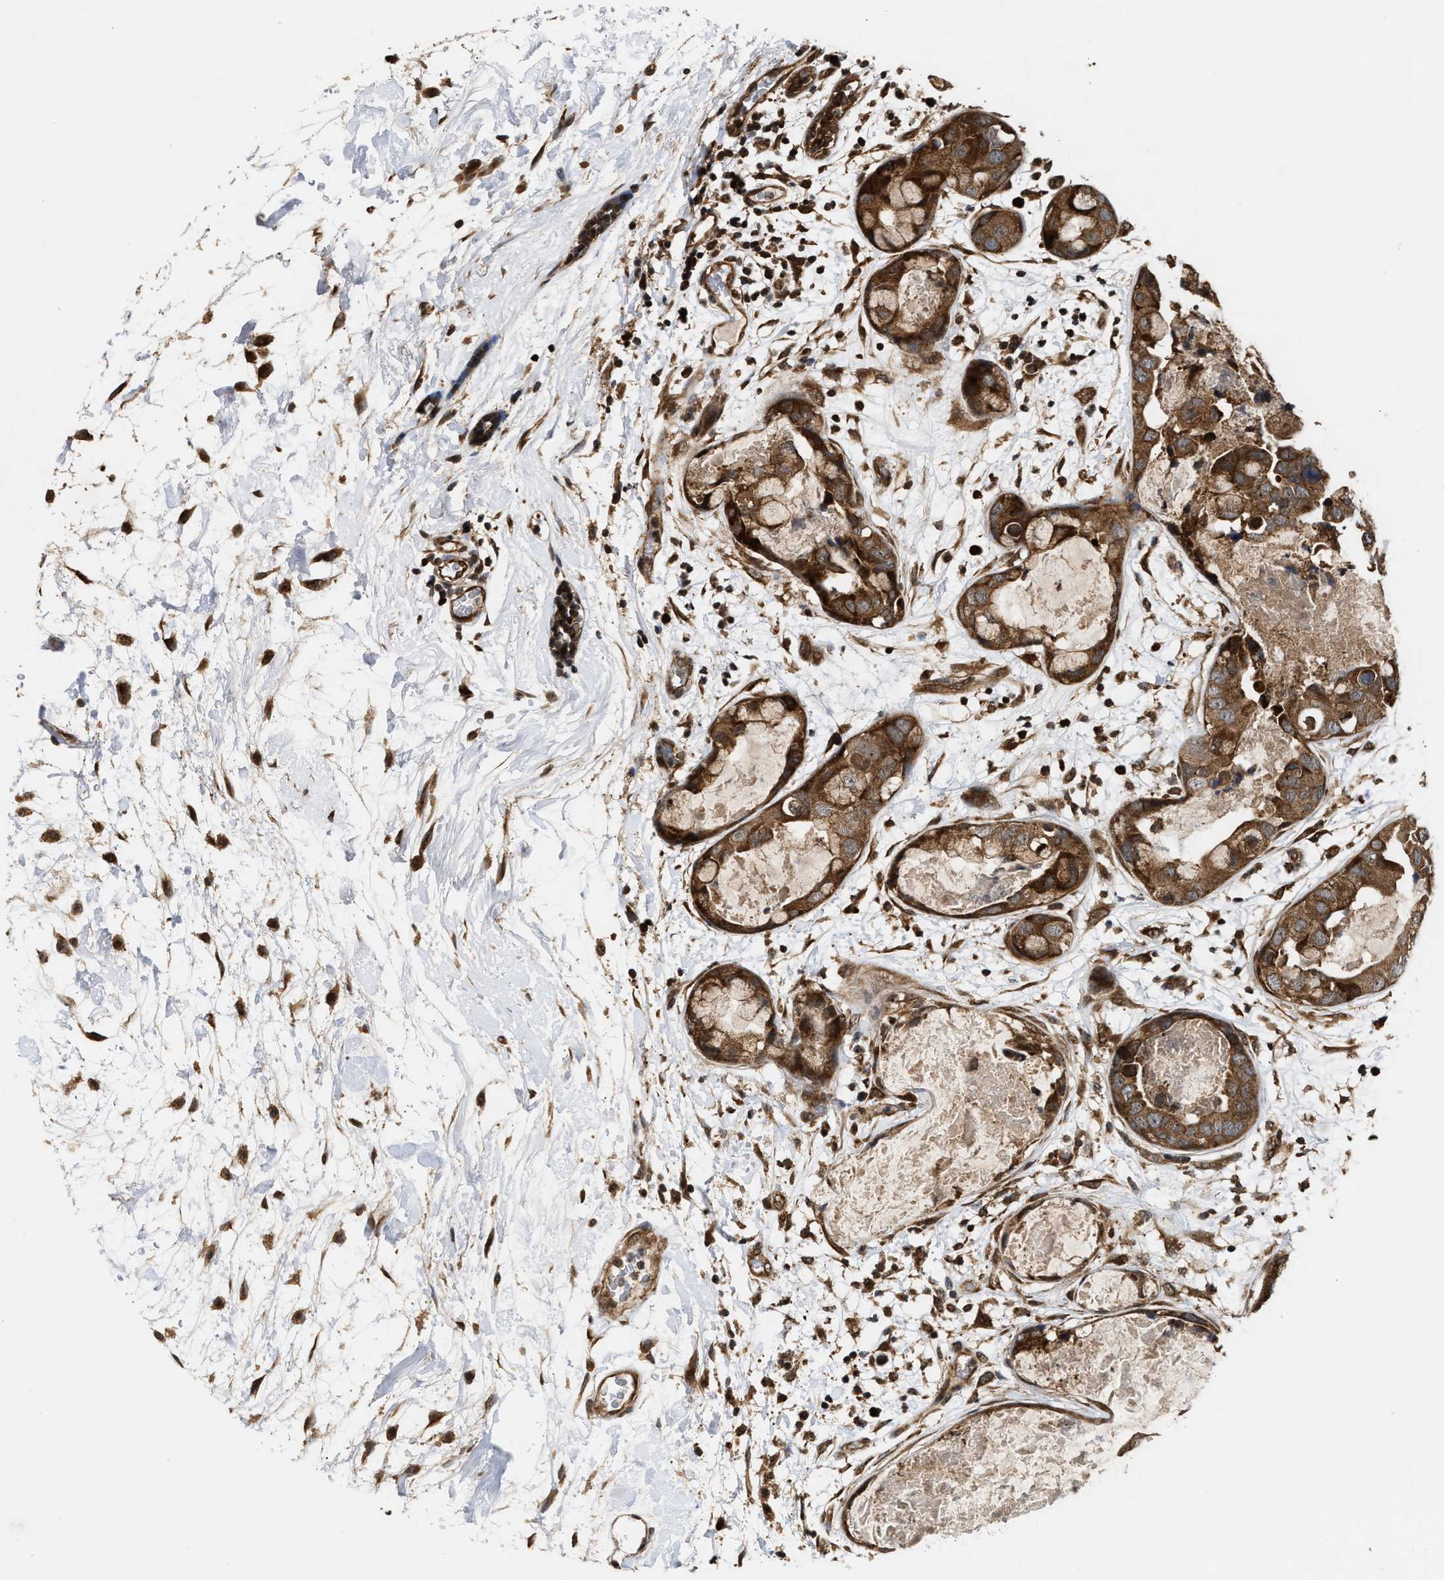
{"staining": {"intensity": "moderate", "quantity": ">75%", "location": "cytoplasmic/membranous"}, "tissue": "breast cancer", "cell_type": "Tumor cells", "image_type": "cancer", "snomed": [{"axis": "morphology", "description": "Duct carcinoma"}, {"axis": "topography", "description": "Breast"}], "caption": "IHC (DAB (3,3'-diaminobenzidine)) staining of breast cancer reveals moderate cytoplasmic/membranous protein staining in about >75% of tumor cells. The staining was performed using DAB to visualize the protein expression in brown, while the nuclei were stained in blue with hematoxylin (Magnification: 20x).", "gene": "CFLAR", "patient": {"sex": "female", "age": 40}}